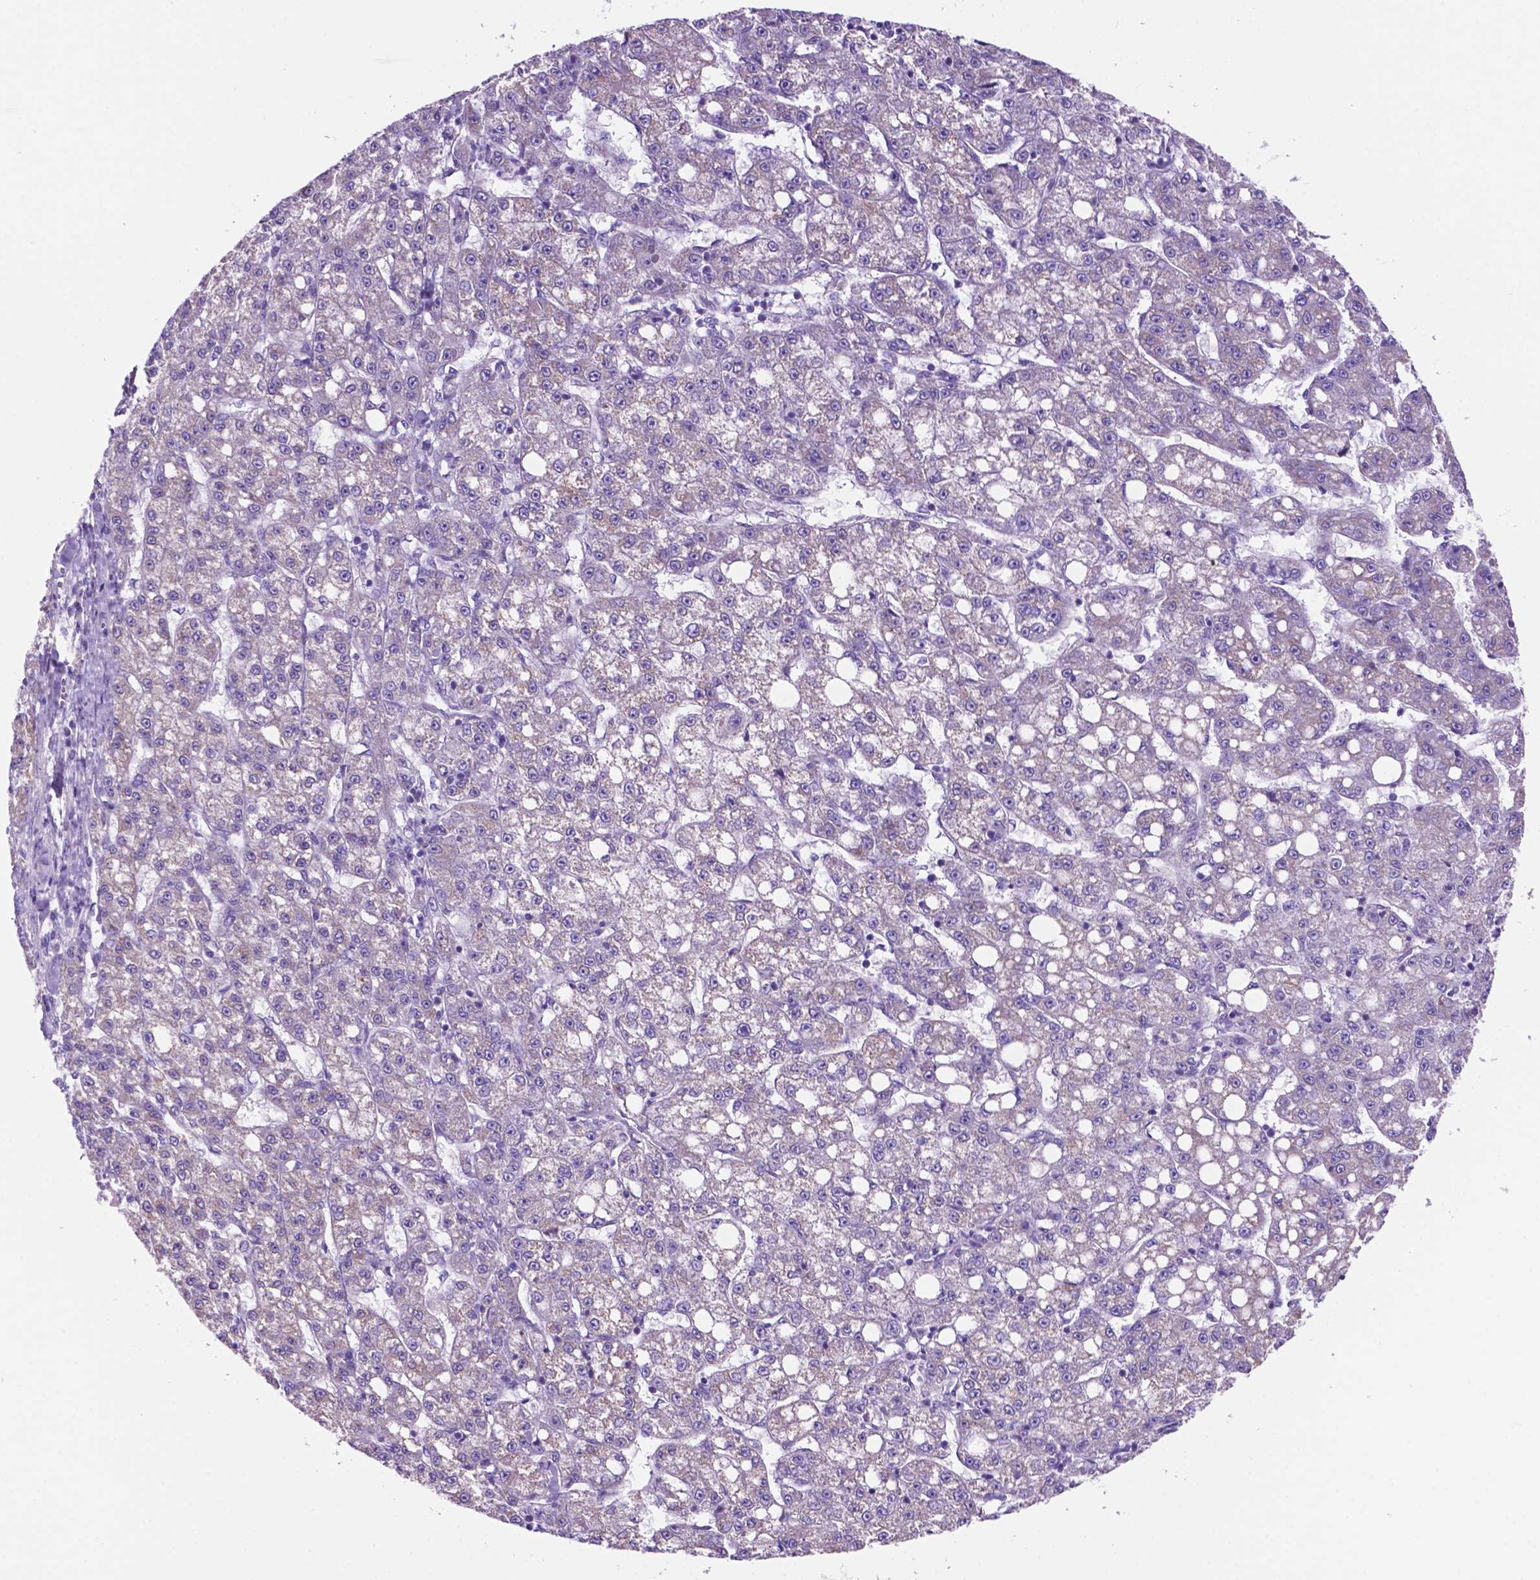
{"staining": {"intensity": "negative", "quantity": "none", "location": "none"}, "tissue": "liver cancer", "cell_type": "Tumor cells", "image_type": "cancer", "snomed": [{"axis": "morphology", "description": "Carcinoma, Hepatocellular, NOS"}, {"axis": "topography", "description": "Liver"}], "caption": "A histopathology image of liver hepatocellular carcinoma stained for a protein displays no brown staining in tumor cells. The staining is performed using DAB brown chromogen with nuclei counter-stained in using hematoxylin.", "gene": "TMEM121B", "patient": {"sex": "female", "age": 65}}